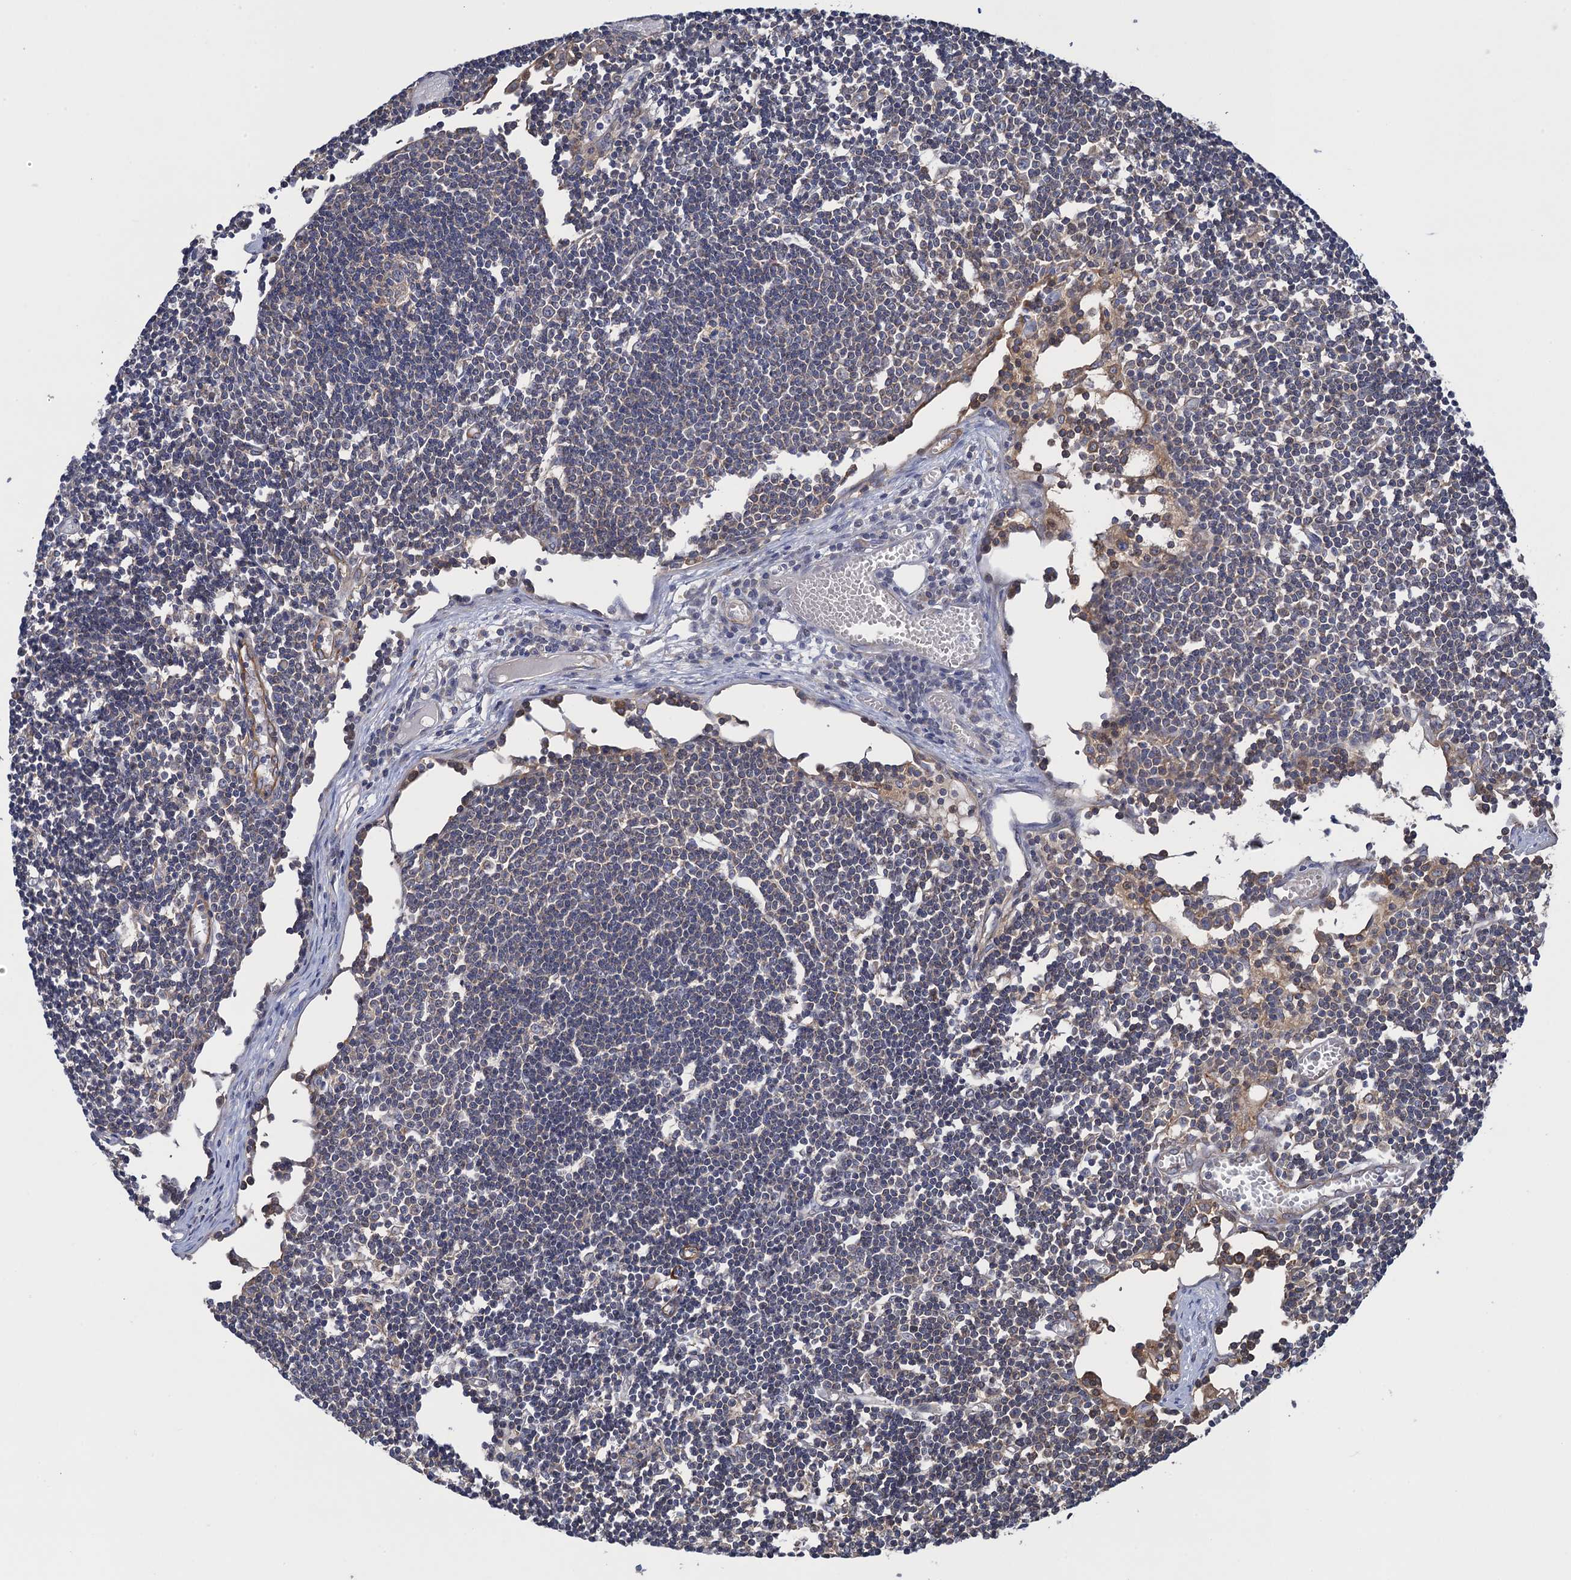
{"staining": {"intensity": "weak", "quantity": "25%-75%", "location": "cytoplasmic/membranous"}, "tissue": "lymph node", "cell_type": "Germinal center cells", "image_type": "normal", "snomed": [{"axis": "morphology", "description": "Normal tissue, NOS"}, {"axis": "topography", "description": "Lymph node"}], "caption": "Lymph node stained for a protein reveals weak cytoplasmic/membranous positivity in germinal center cells. The staining was performed using DAB (3,3'-diaminobenzidine), with brown indicating positive protein expression. Nuclei are stained blue with hematoxylin.", "gene": "WDR88", "patient": {"sex": "female", "age": 11}}